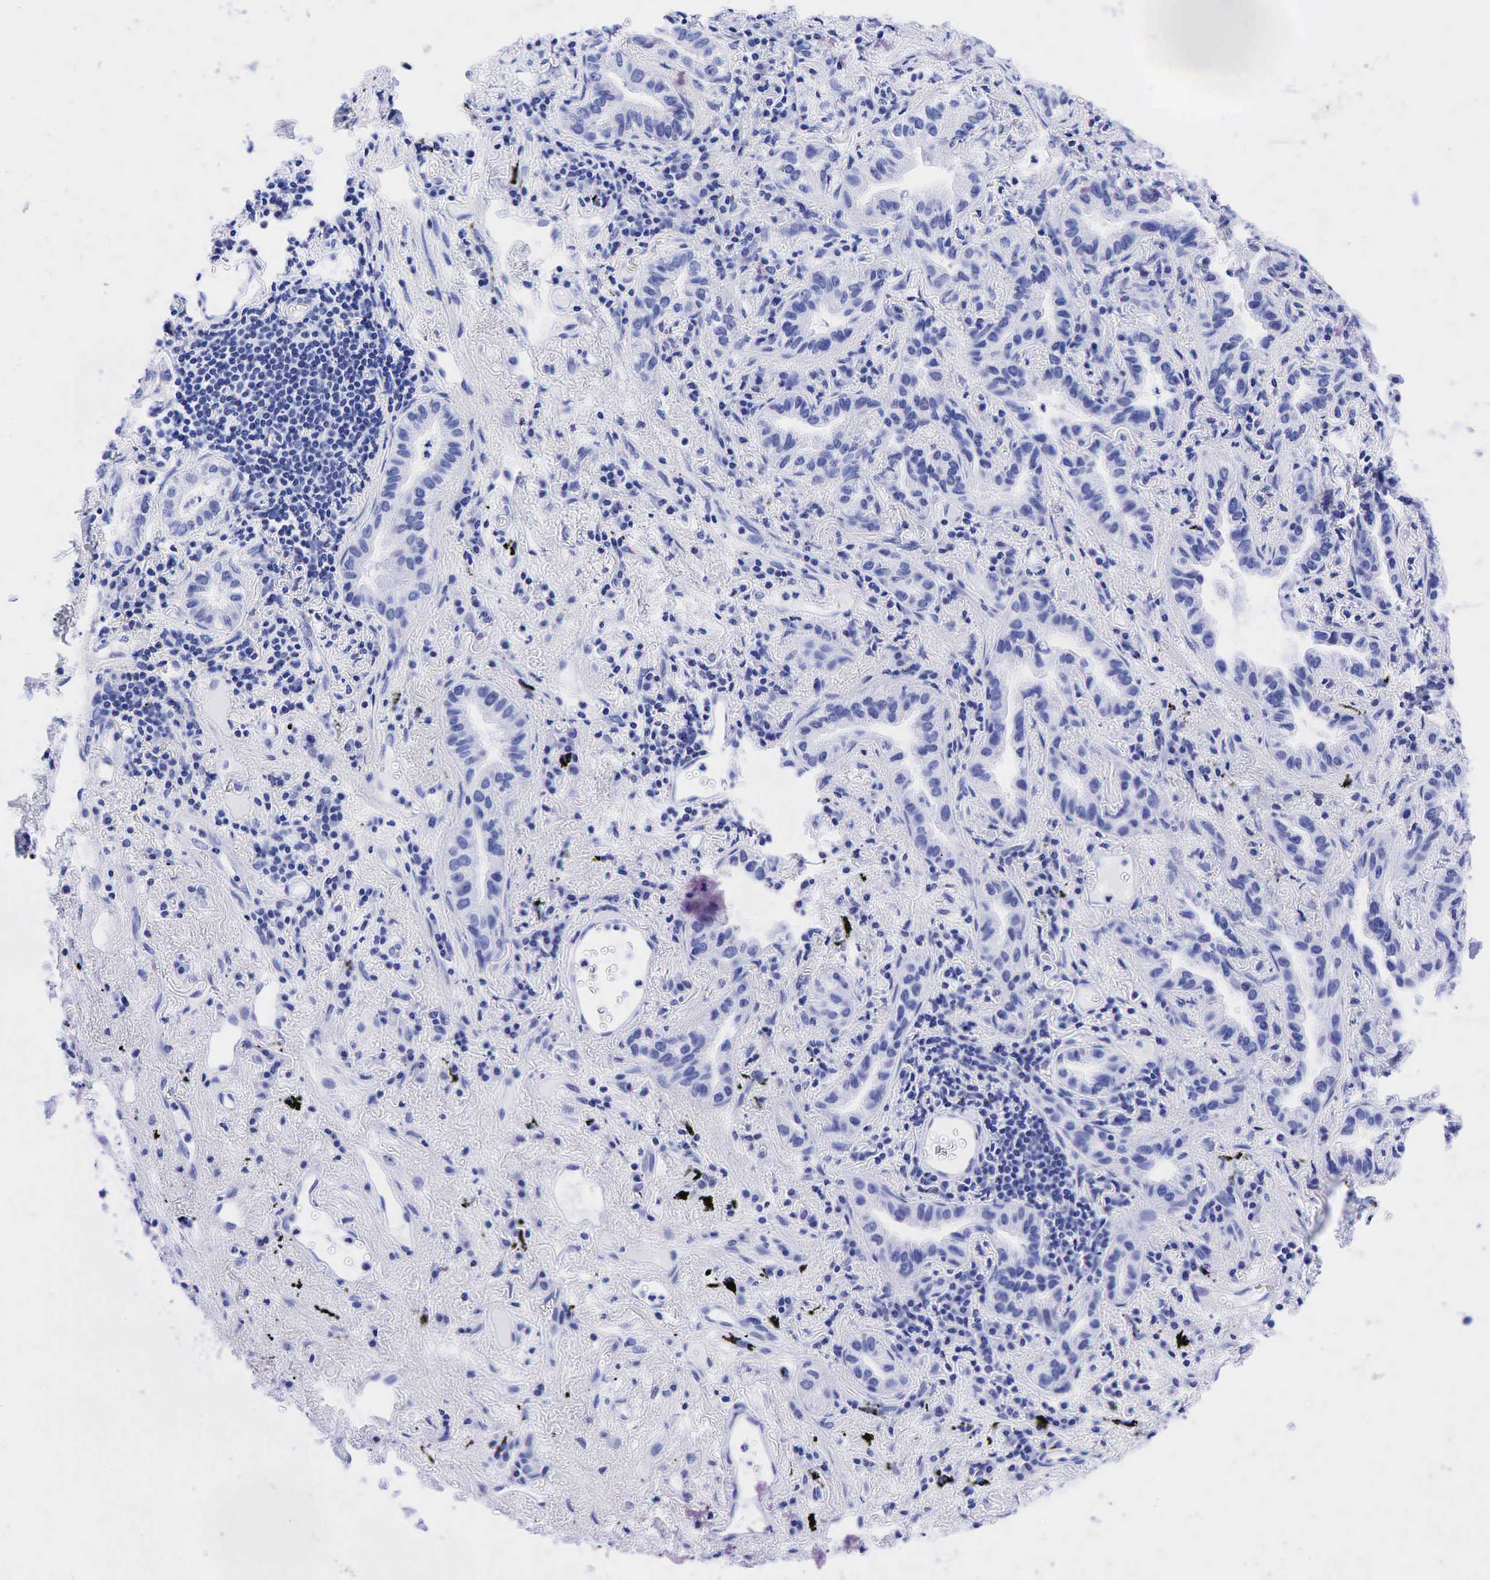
{"staining": {"intensity": "negative", "quantity": "none", "location": "none"}, "tissue": "lung cancer", "cell_type": "Tumor cells", "image_type": "cancer", "snomed": [{"axis": "morphology", "description": "Adenocarcinoma, NOS"}, {"axis": "topography", "description": "Lung"}], "caption": "A photomicrograph of lung cancer (adenocarcinoma) stained for a protein demonstrates no brown staining in tumor cells.", "gene": "ESR1", "patient": {"sex": "female", "age": 50}}